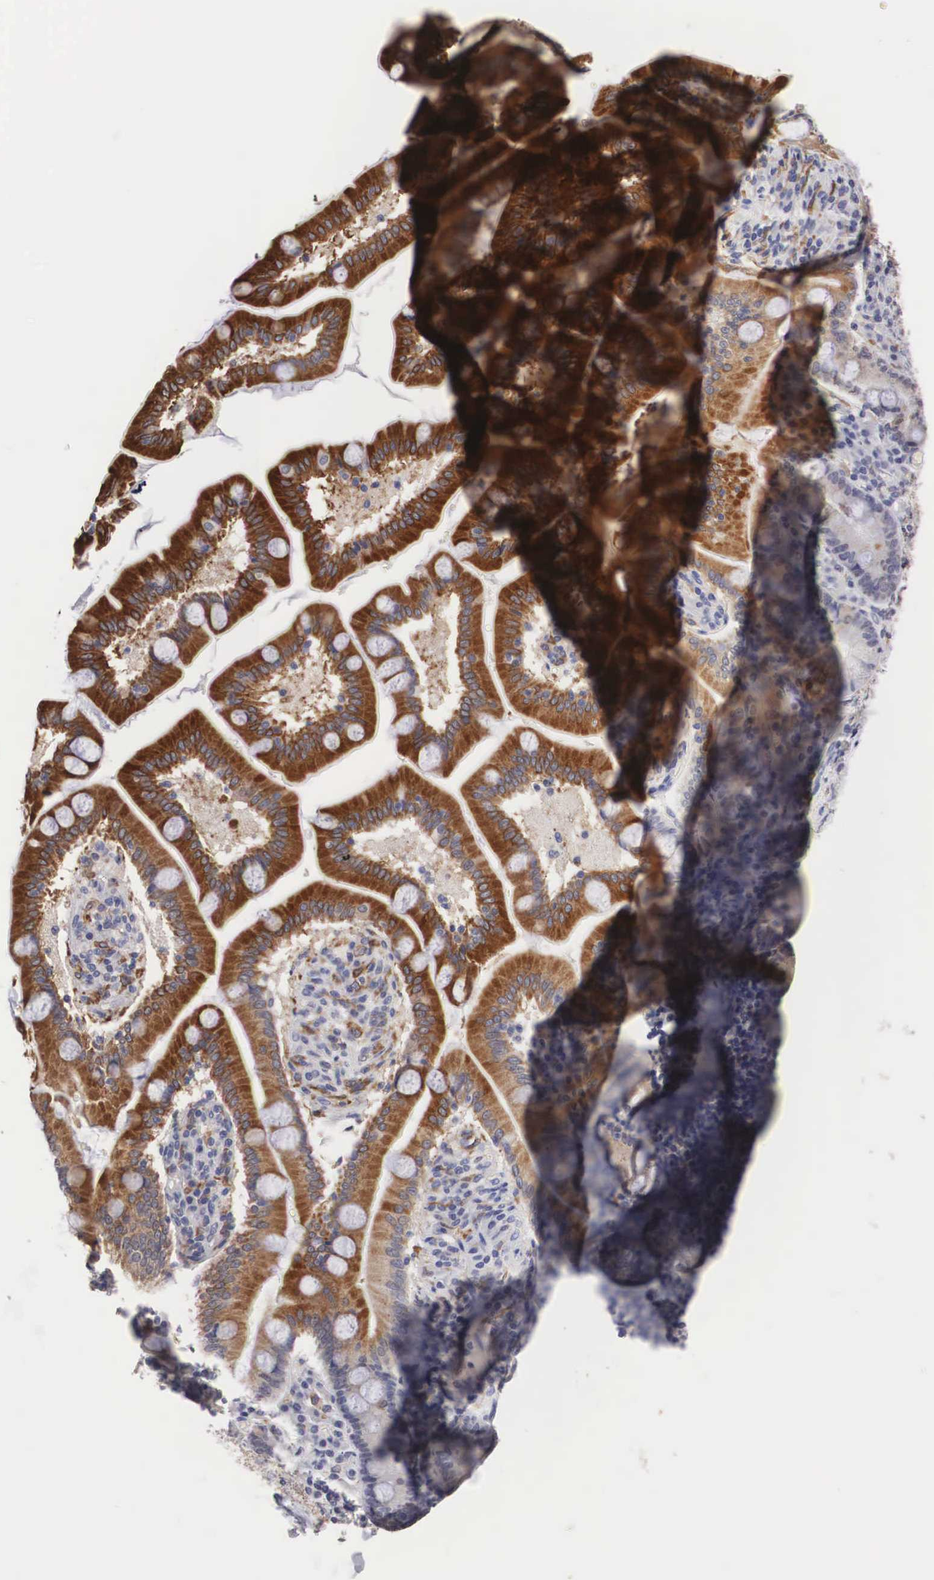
{"staining": {"intensity": "weak", "quantity": "<25%", "location": "cytoplasmic/membranous"}, "tissue": "adipose tissue", "cell_type": "Adipocytes", "image_type": "normal", "snomed": [{"axis": "morphology", "description": "Normal tissue, NOS"}, {"axis": "topography", "description": "Duodenum"}], "caption": "High power microscopy photomicrograph of an IHC image of unremarkable adipose tissue, revealing no significant expression in adipocytes.", "gene": "HMOX1", "patient": {"sex": "male", "age": 63}}